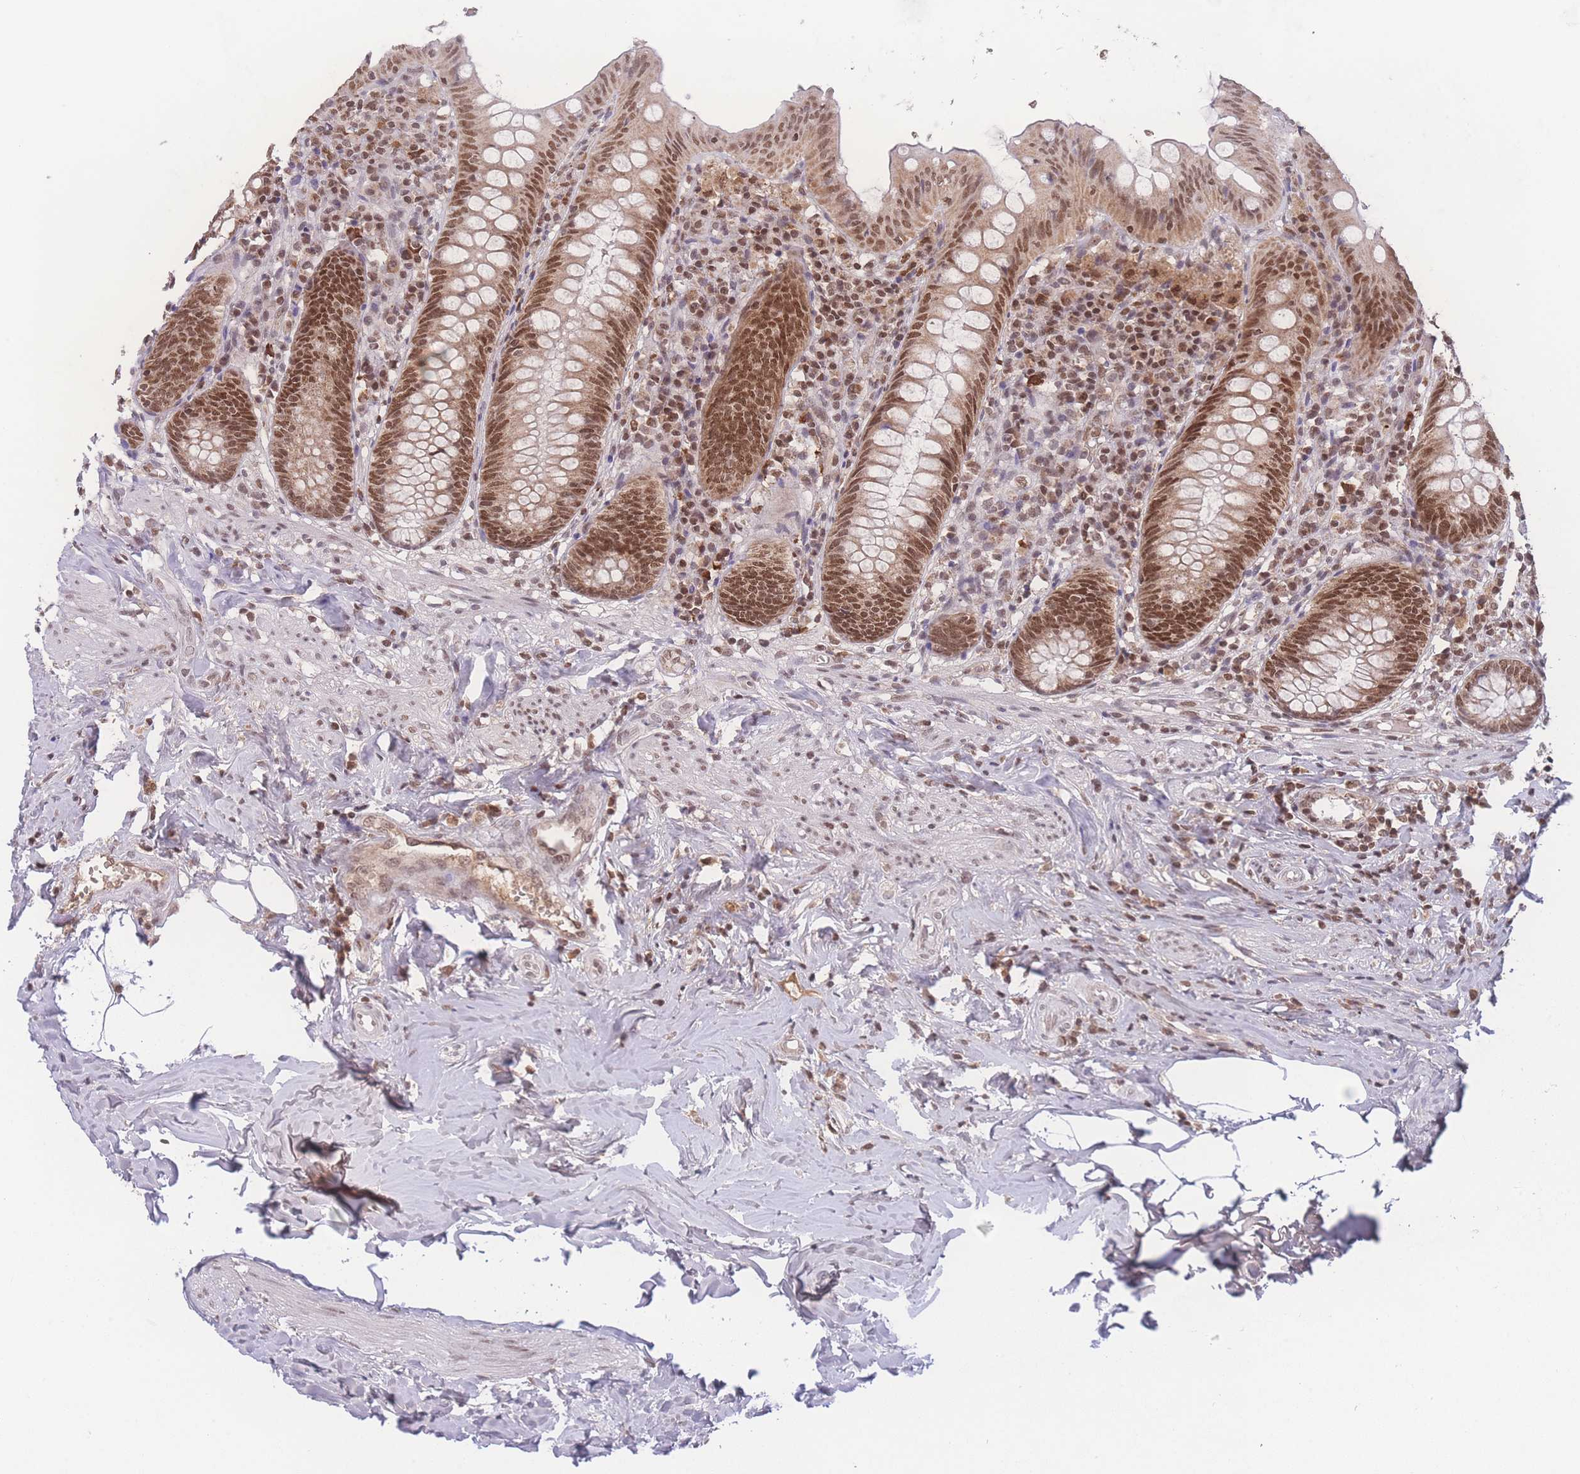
{"staining": {"intensity": "strong", "quantity": ">75%", "location": "nuclear"}, "tissue": "appendix", "cell_type": "Glandular cells", "image_type": "normal", "snomed": [{"axis": "morphology", "description": "Normal tissue, NOS"}, {"axis": "topography", "description": "Appendix"}], "caption": "A high amount of strong nuclear positivity is seen in about >75% of glandular cells in unremarkable appendix. (DAB (3,3'-diaminobenzidine) = brown stain, brightfield microscopy at high magnification).", "gene": "RAVER1", "patient": {"sex": "female", "age": 54}}